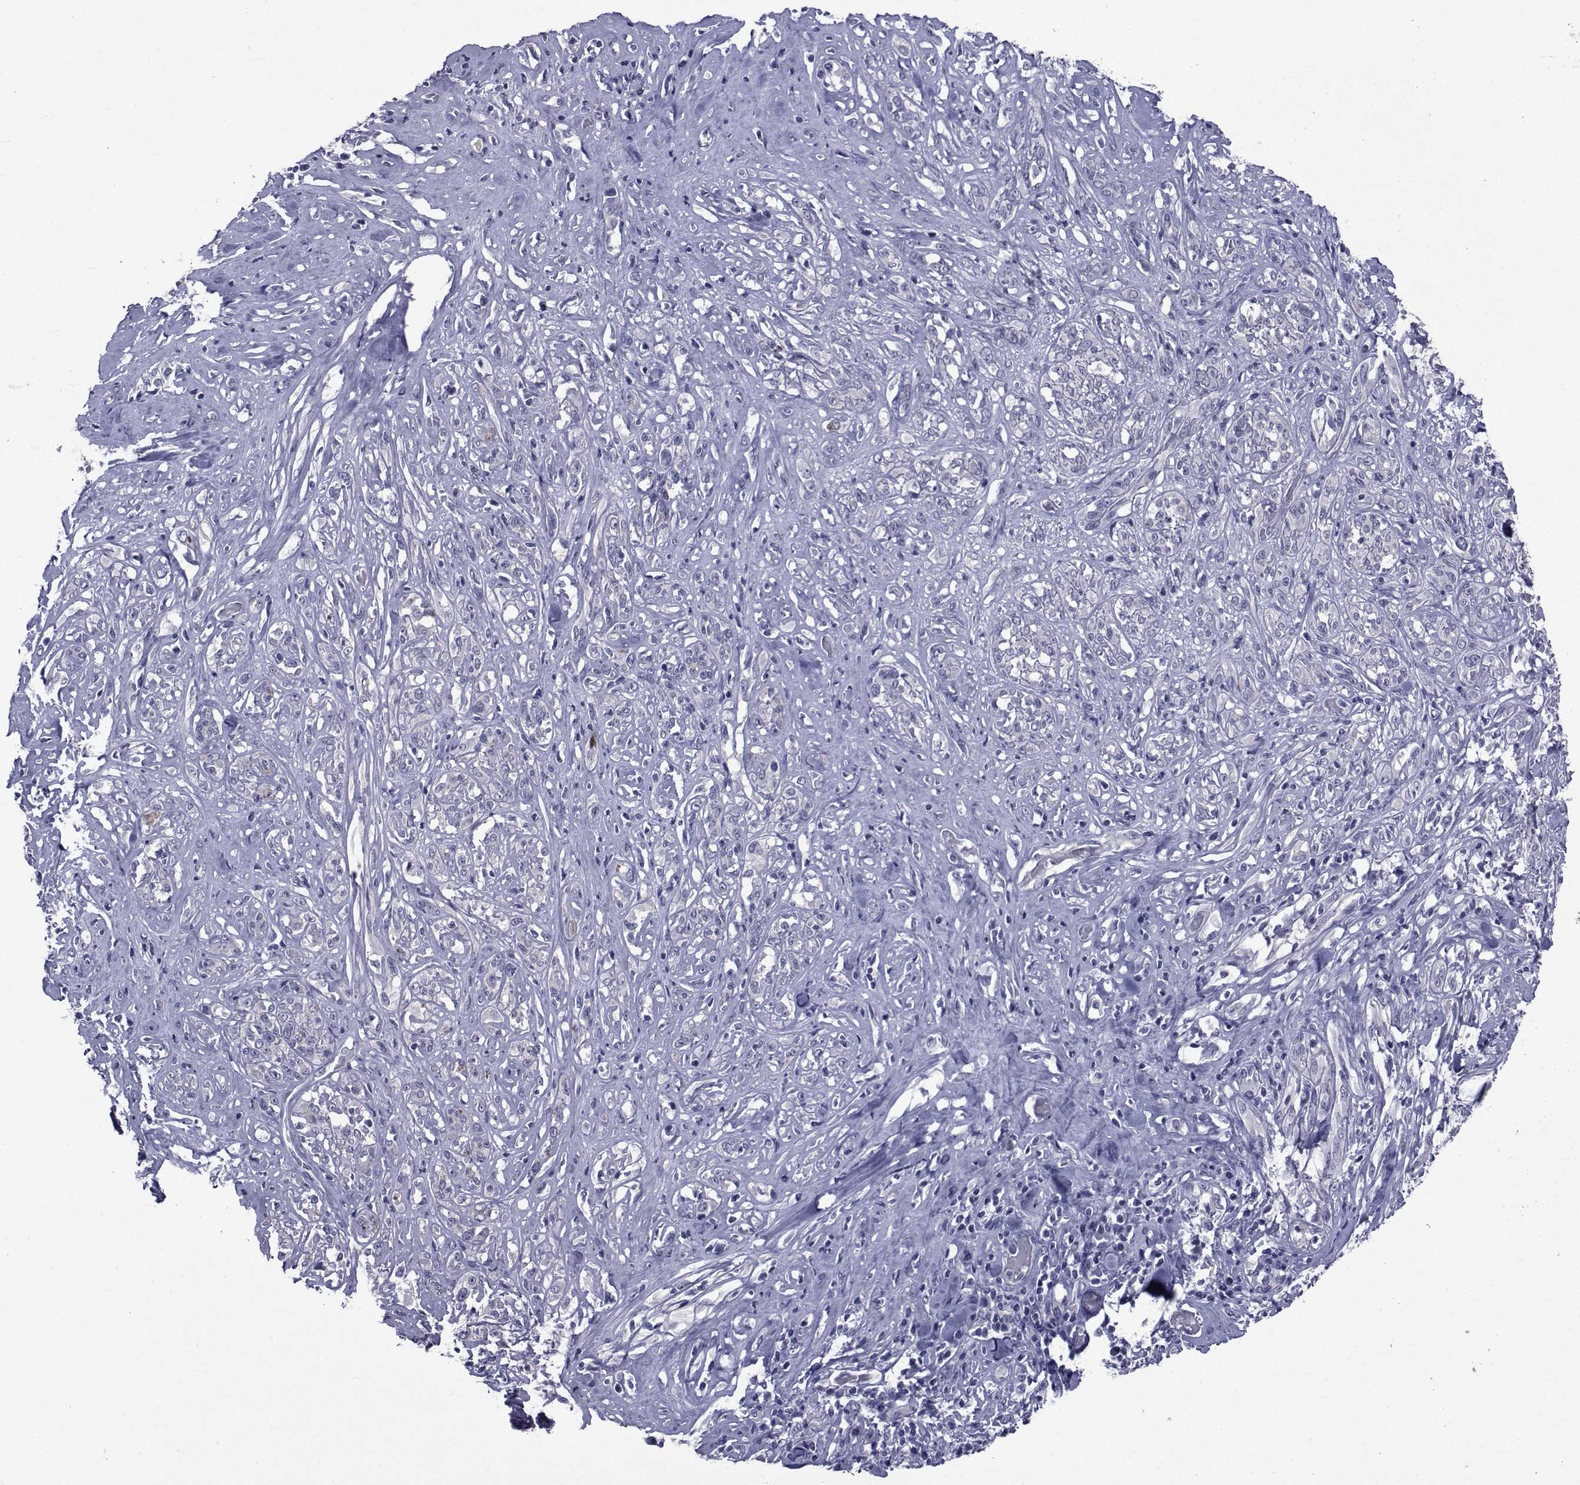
{"staining": {"intensity": "negative", "quantity": "none", "location": "none"}, "tissue": "melanoma", "cell_type": "Tumor cells", "image_type": "cancer", "snomed": [{"axis": "morphology", "description": "Malignant melanoma, NOS"}, {"axis": "topography", "description": "Skin"}], "caption": "Immunohistochemistry of human malignant melanoma shows no positivity in tumor cells. (DAB (3,3'-diaminobenzidine) immunohistochemistry (IHC) with hematoxylin counter stain).", "gene": "SEMA5B", "patient": {"sex": "female", "age": 91}}